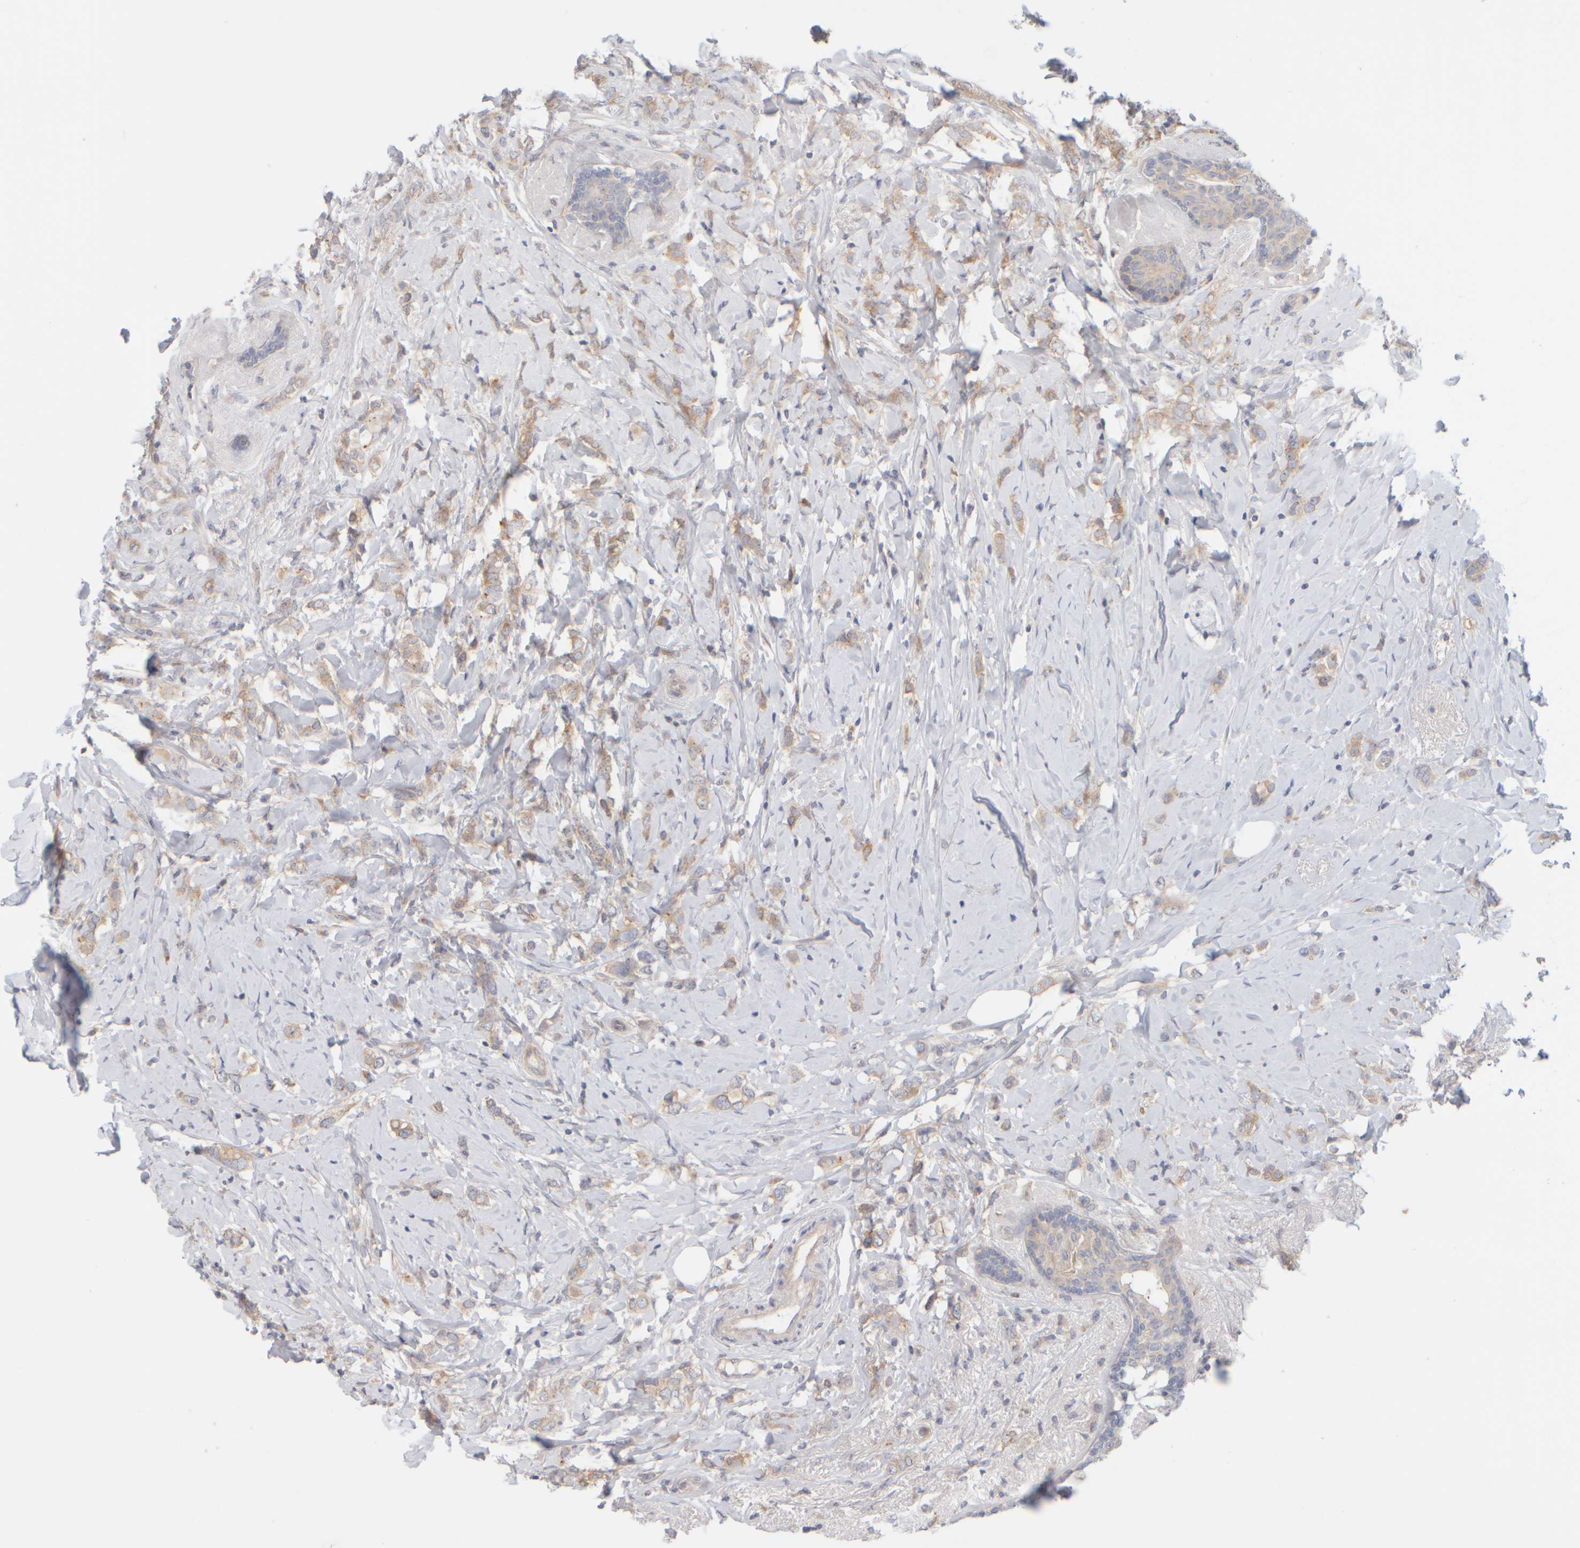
{"staining": {"intensity": "weak", "quantity": ">75%", "location": "cytoplasmic/membranous"}, "tissue": "breast cancer", "cell_type": "Tumor cells", "image_type": "cancer", "snomed": [{"axis": "morphology", "description": "Normal tissue, NOS"}, {"axis": "morphology", "description": "Lobular carcinoma"}, {"axis": "topography", "description": "Breast"}], "caption": "An IHC histopathology image of tumor tissue is shown. Protein staining in brown labels weak cytoplasmic/membranous positivity in breast cancer (lobular carcinoma) within tumor cells.", "gene": "GOPC", "patient": {"sex": "female", "age": 47}}